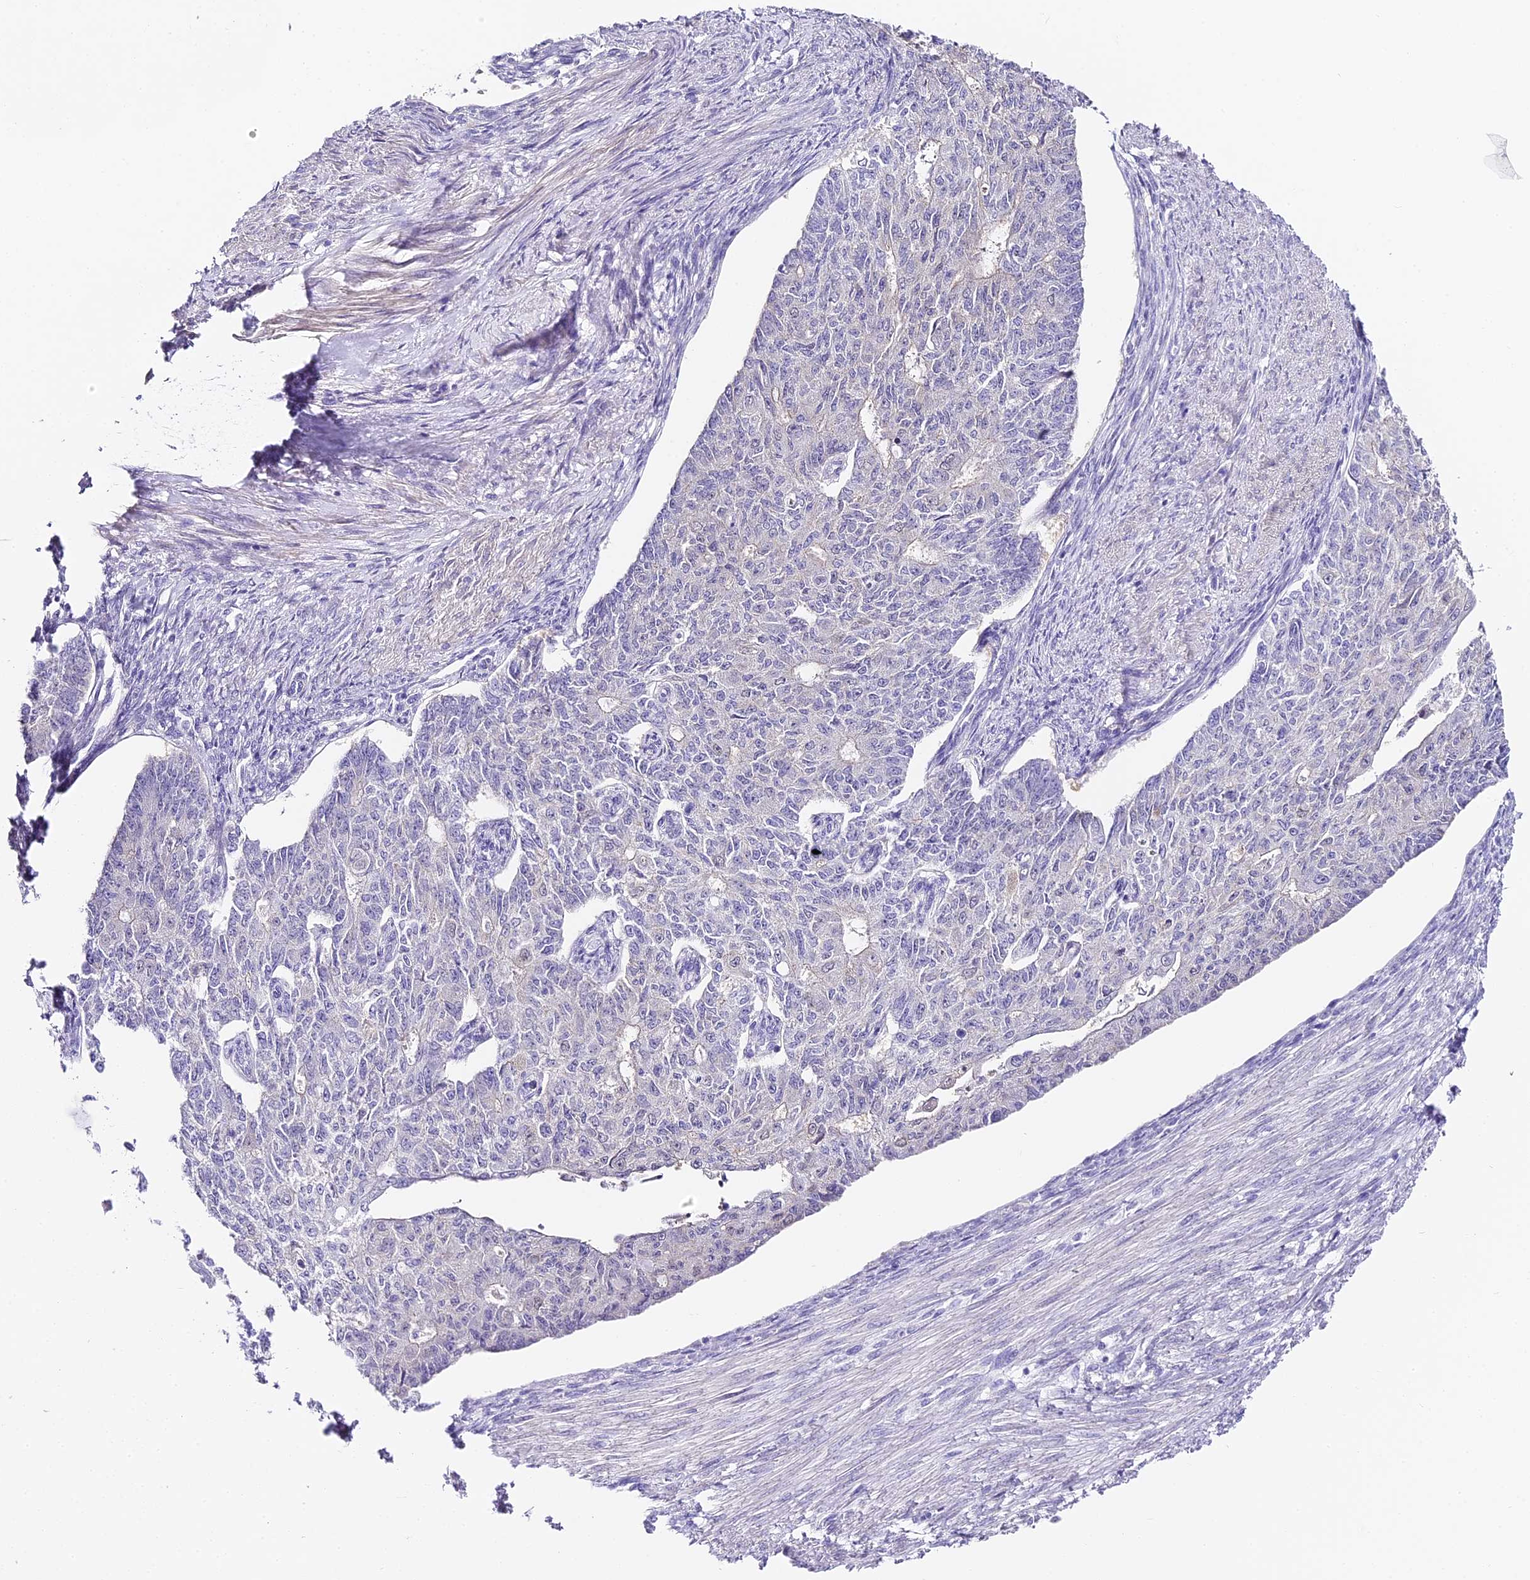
{"staining": {"intensity": "negative", "quantity": "none", "location": "none"}, "tissue": "endometrial cancer", "cell_type": "Tumor cells", "image_type": "cancer", "snomed": [{"axis": "morphology", "description": "Adenocarcinoma, NOS"}, {"axis": "topography", "description": "Endometrium"}], "caption": "Histopathology image shows no significant protein staining in tumor cells of endometrial cancer.", "gene": "ABHD14A-ACY1", "patient": {"sex": "female", "age": 32}}